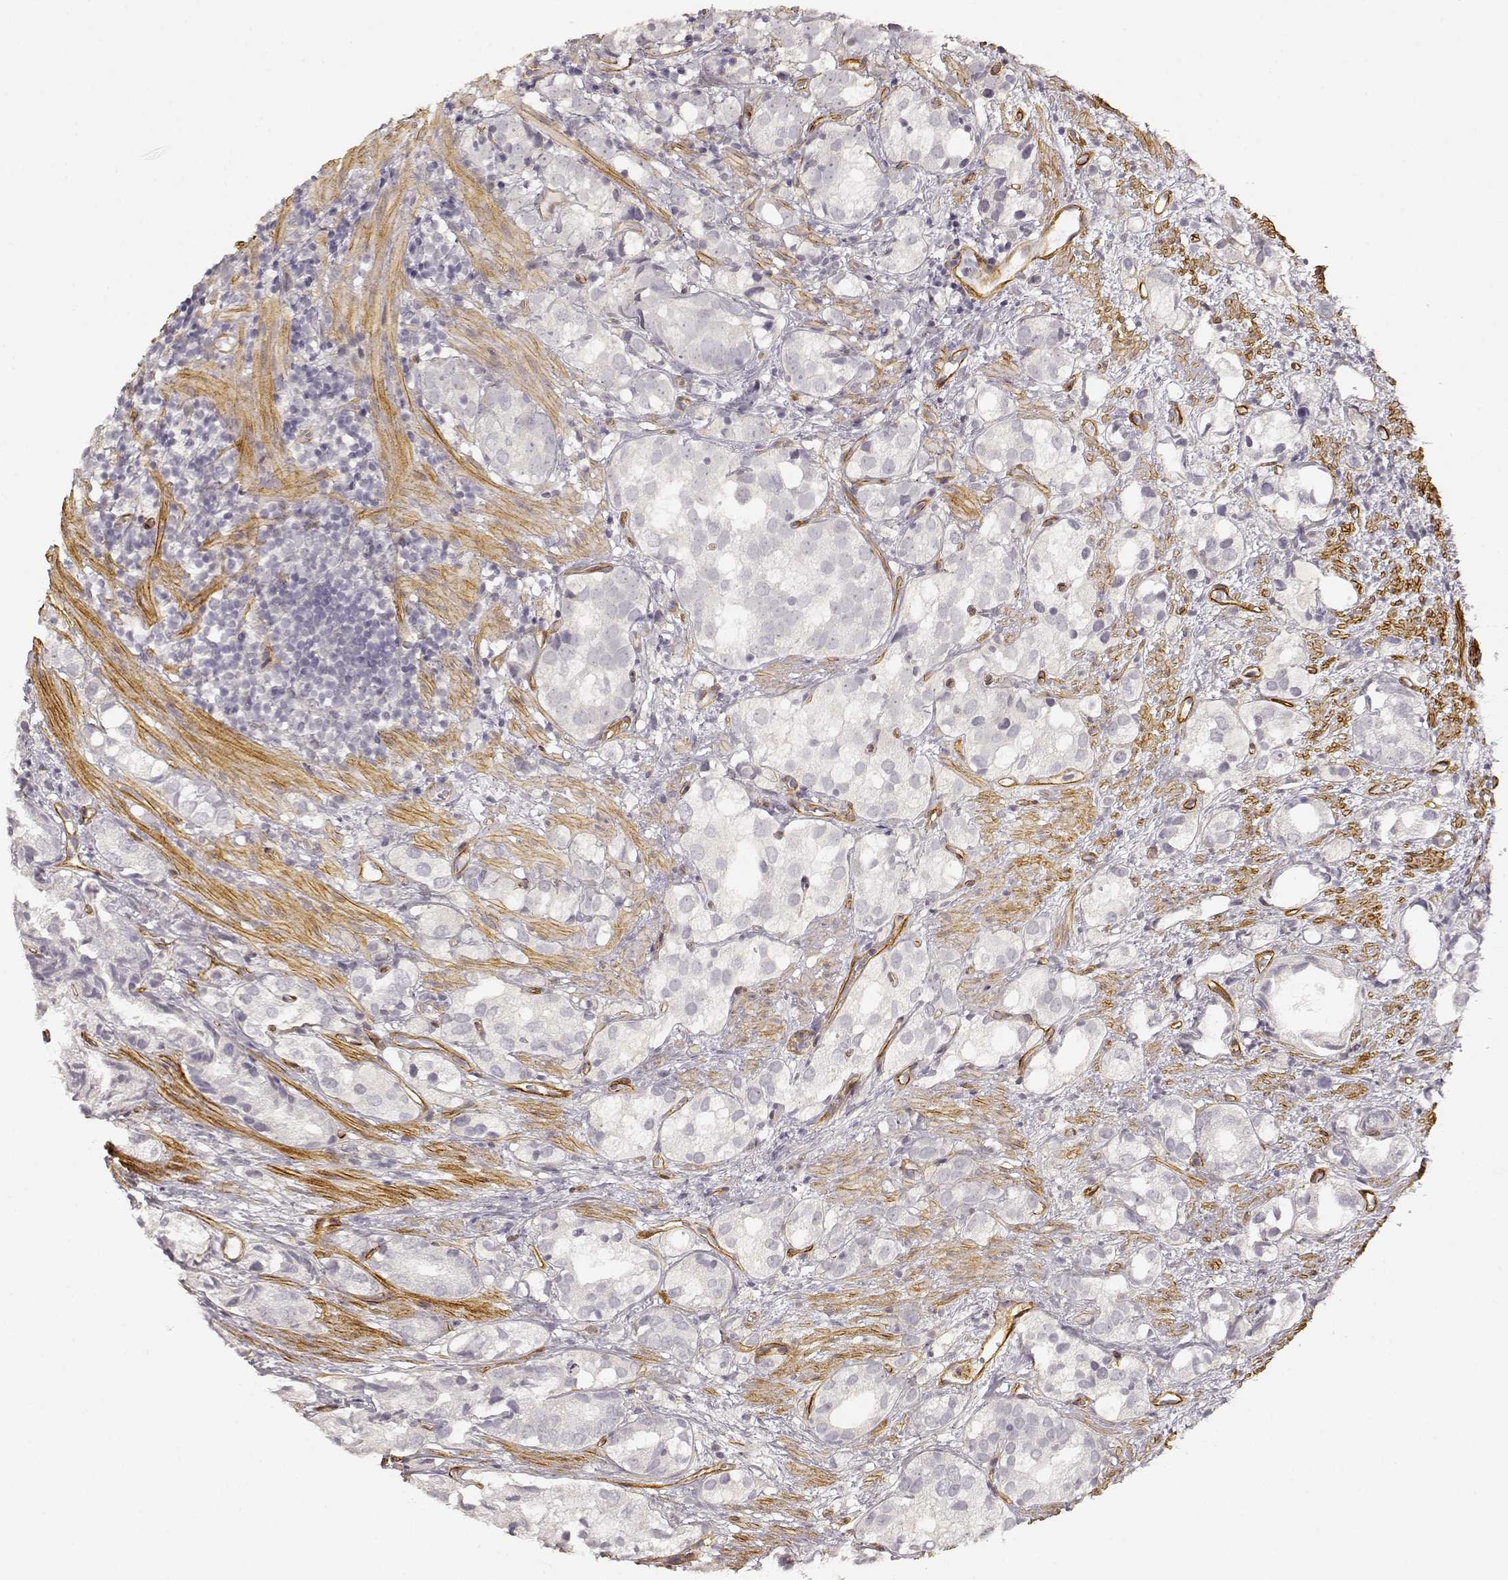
{"staining": {"intensity": "negative", "quantity": "none", "location": "none"}, "tissue": "prostate cancer", "cell_type": "Tumor cells", "image_type": "cancer", "snomed": [{"axis": "morphology", "description": "Adenocarcinoma, High grade"}, {"axis": "topography", "description": "Prostate"}], "caption": "An IHC image of prostate cancer is shown. There is no staining in tumor cells of prostate cancer.", "gene": "LAMA4", "patient": {"sex": "male", "age": 82}}